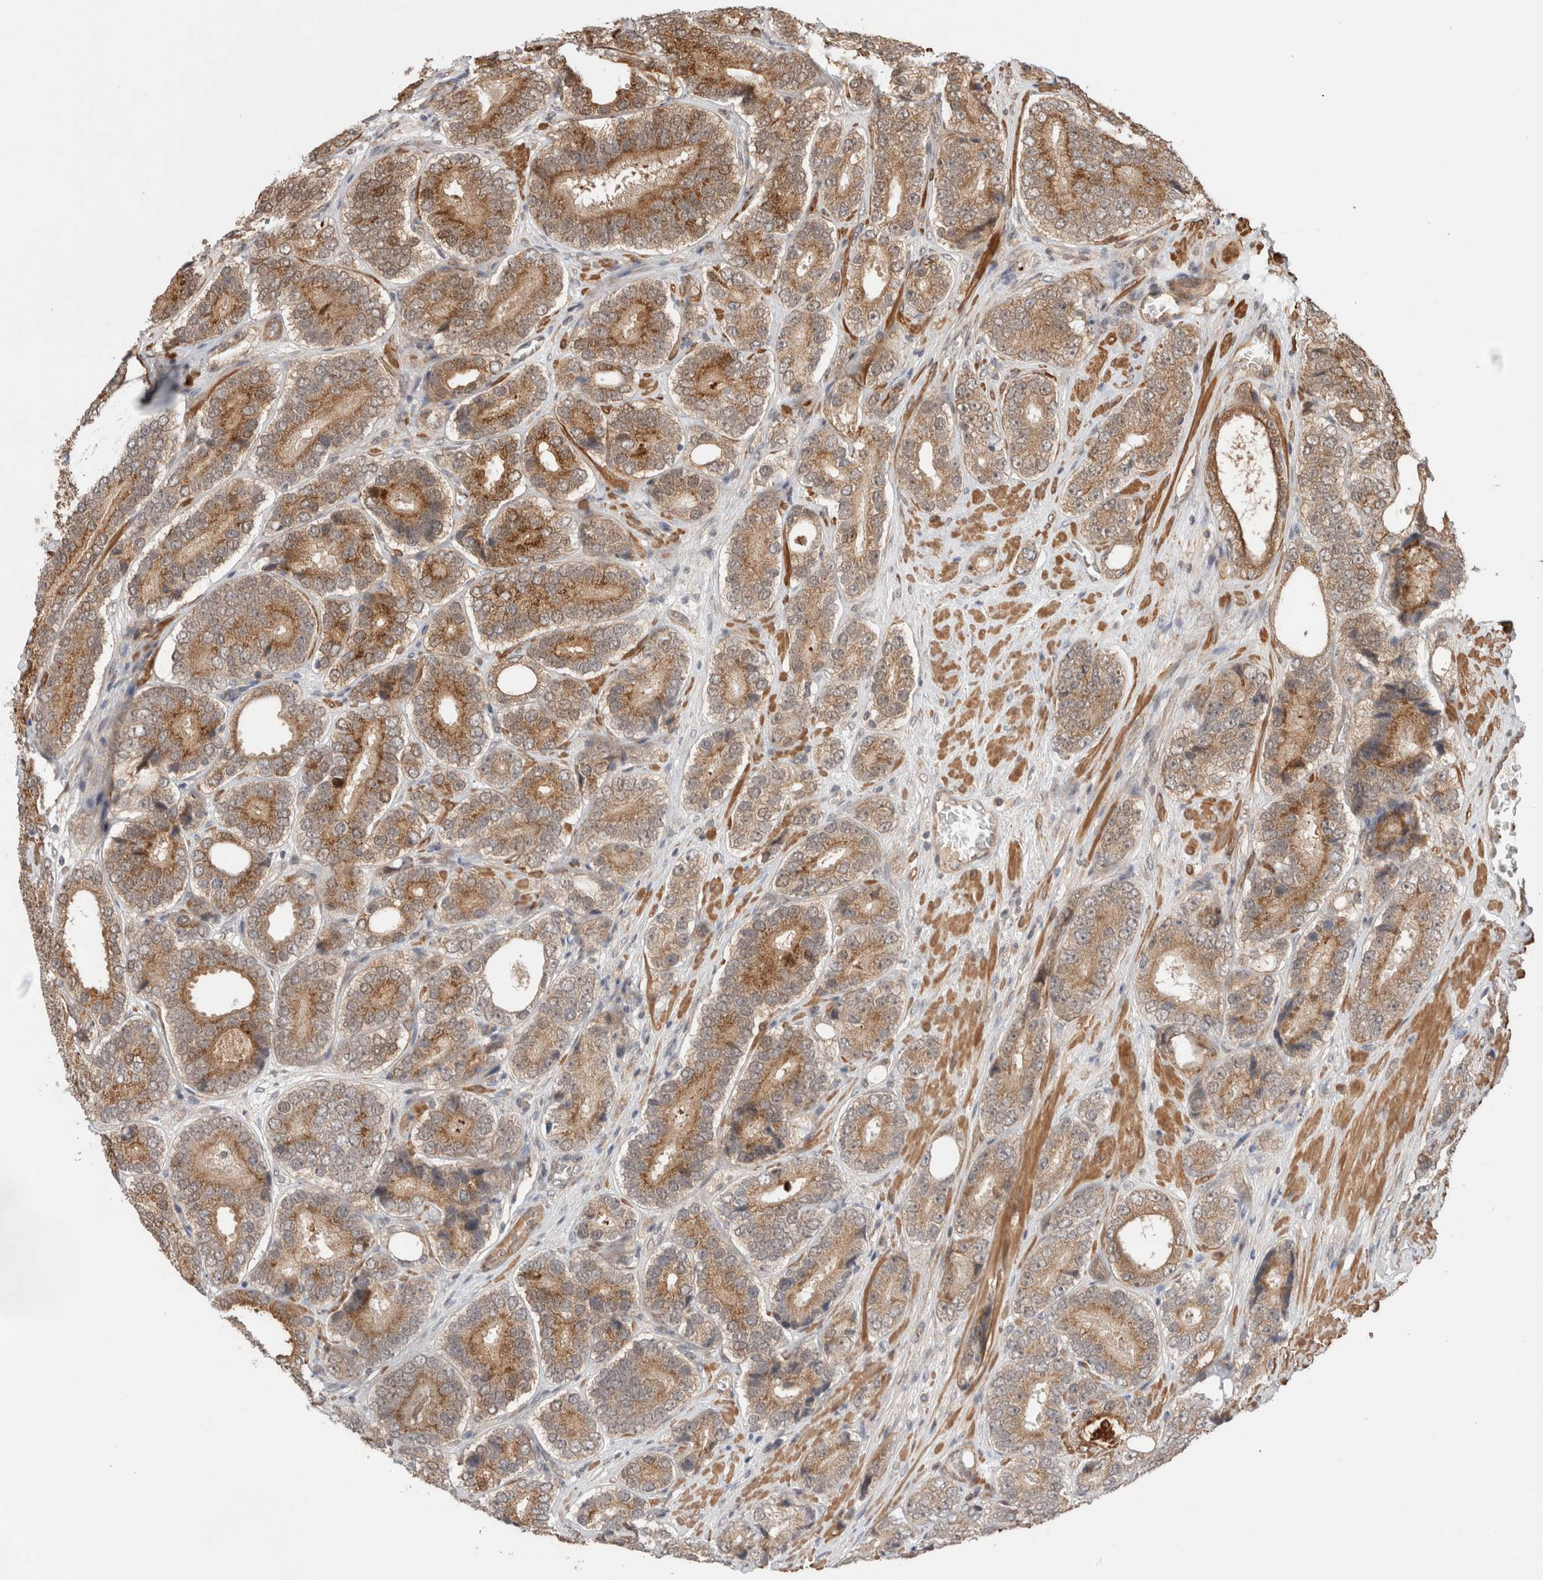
{"staining": {"intensity": "moderate", "quantity": ">75%", "location": "cytoplasmic/membranous"}, "tissue": "prostate cancer", "cell_type": "Tumor cells", "image_type": "cancer", "snomed": [{"axis": "morphology", "description": "Adenocarcinoma, High grade"}, {"axis": "topography", "description": "Prostate"}], "caption": "A photomicrograph of human prostate high-grade adenocarcinoma stained for a protein shows moderate cytoplasmic/membranous brown staining in tumor cells.", "gene": "ZNF649", "patient": {"sex": "male", "age": 56}}